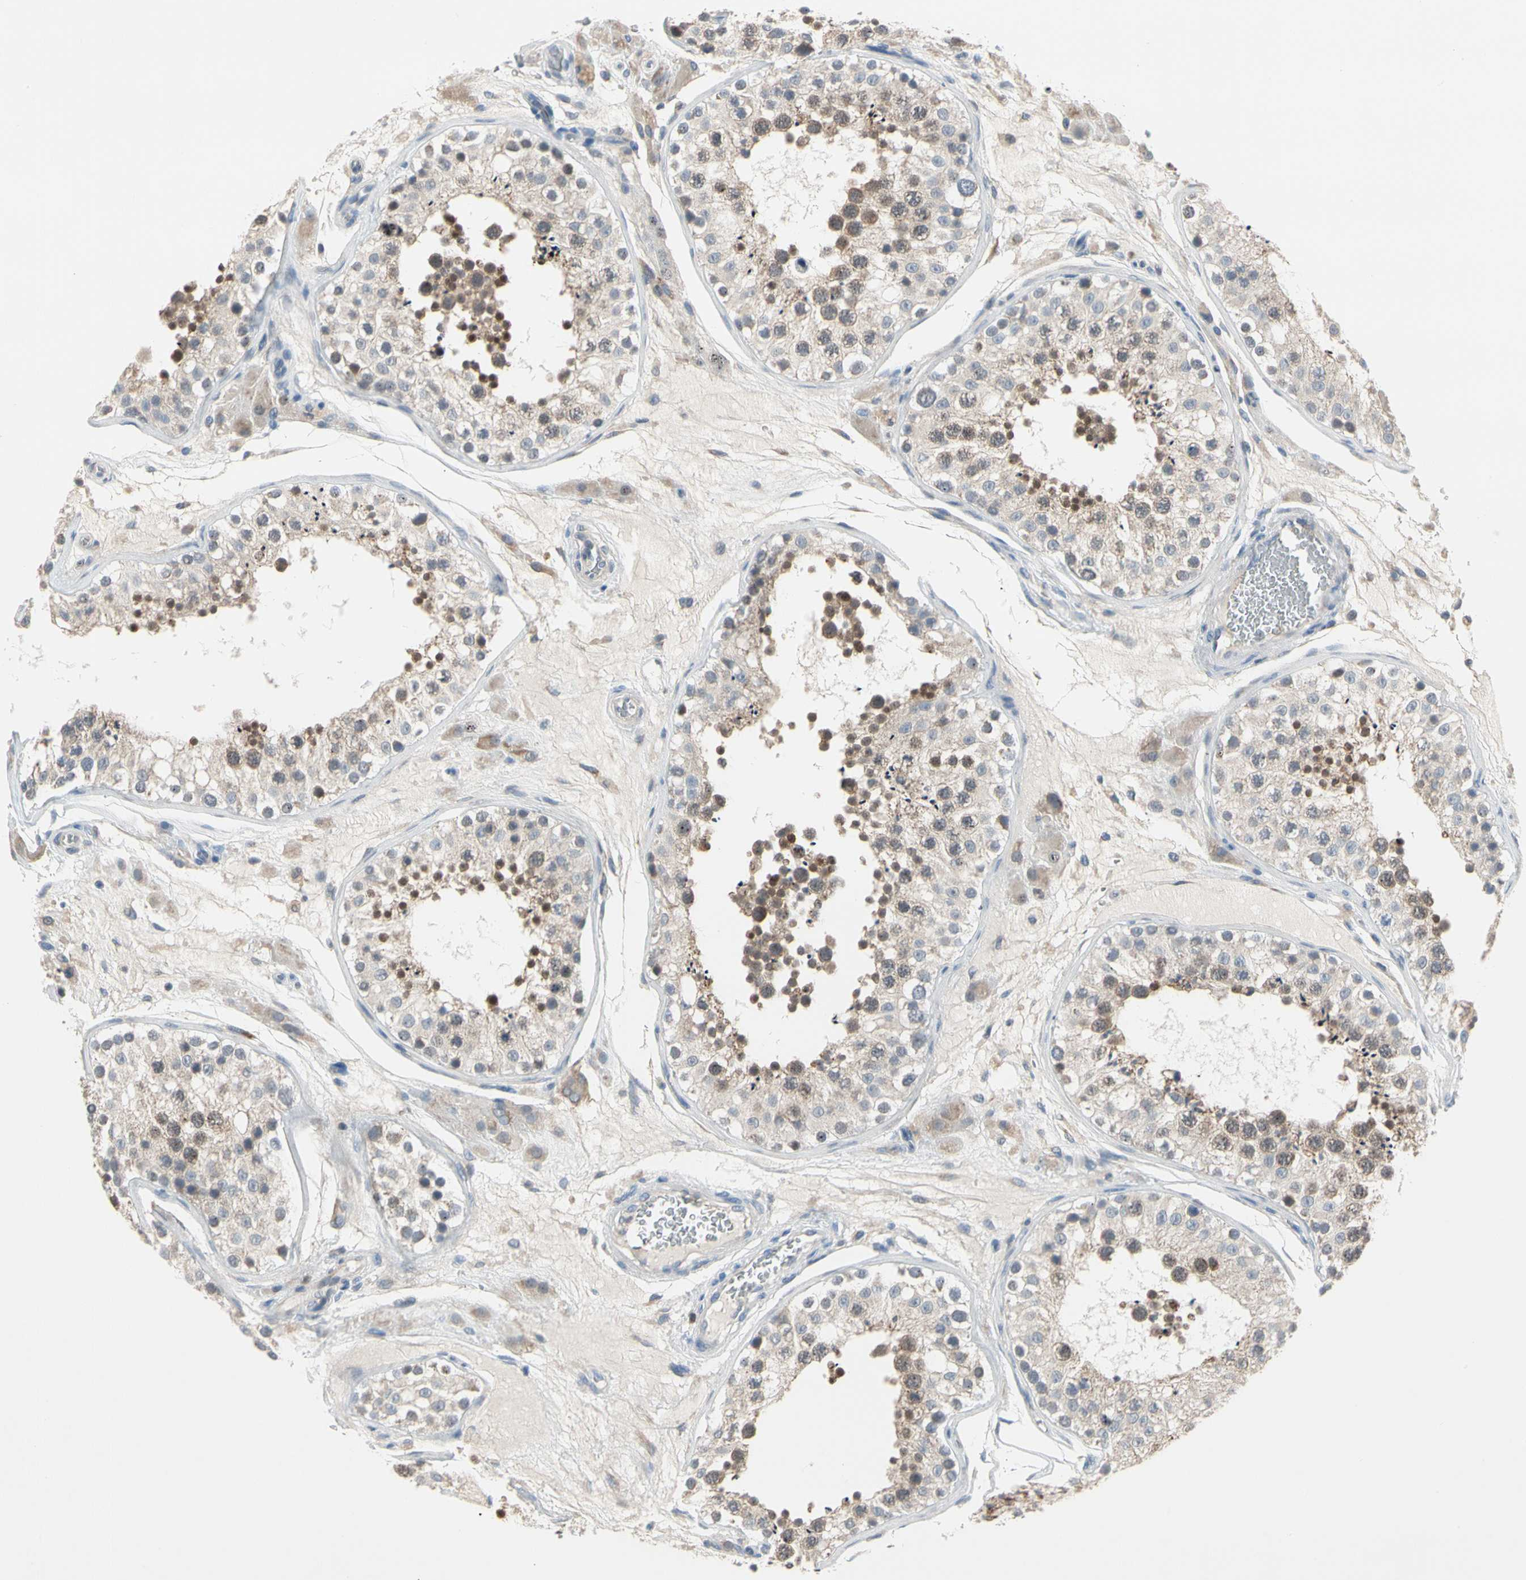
{"staining": {"intensity": "moderate", "quantity": "25%-75%", "location": "cytoplasmic/membranous,nuclear"}, "tissue": "testis", "cell_type": "Cells in seminiferous ducts", "image_type": "normal", "snomed": [{"axis": "morphology", "description": "Normal tissue, NOS"}, {"axis": "topography", "description": "Testis"}], "caption": "Testis stained with DAB (3,3'-diaminobenzidine) immunohistochemistry (IHC) demonstrates medium levels of moderate cytoplasmic/membranous,nuclear expression in about 25%-75% of cells in seminiferous ducts.", "gene": "MARK1", "patient": {"sex": "male", "age": 26}}